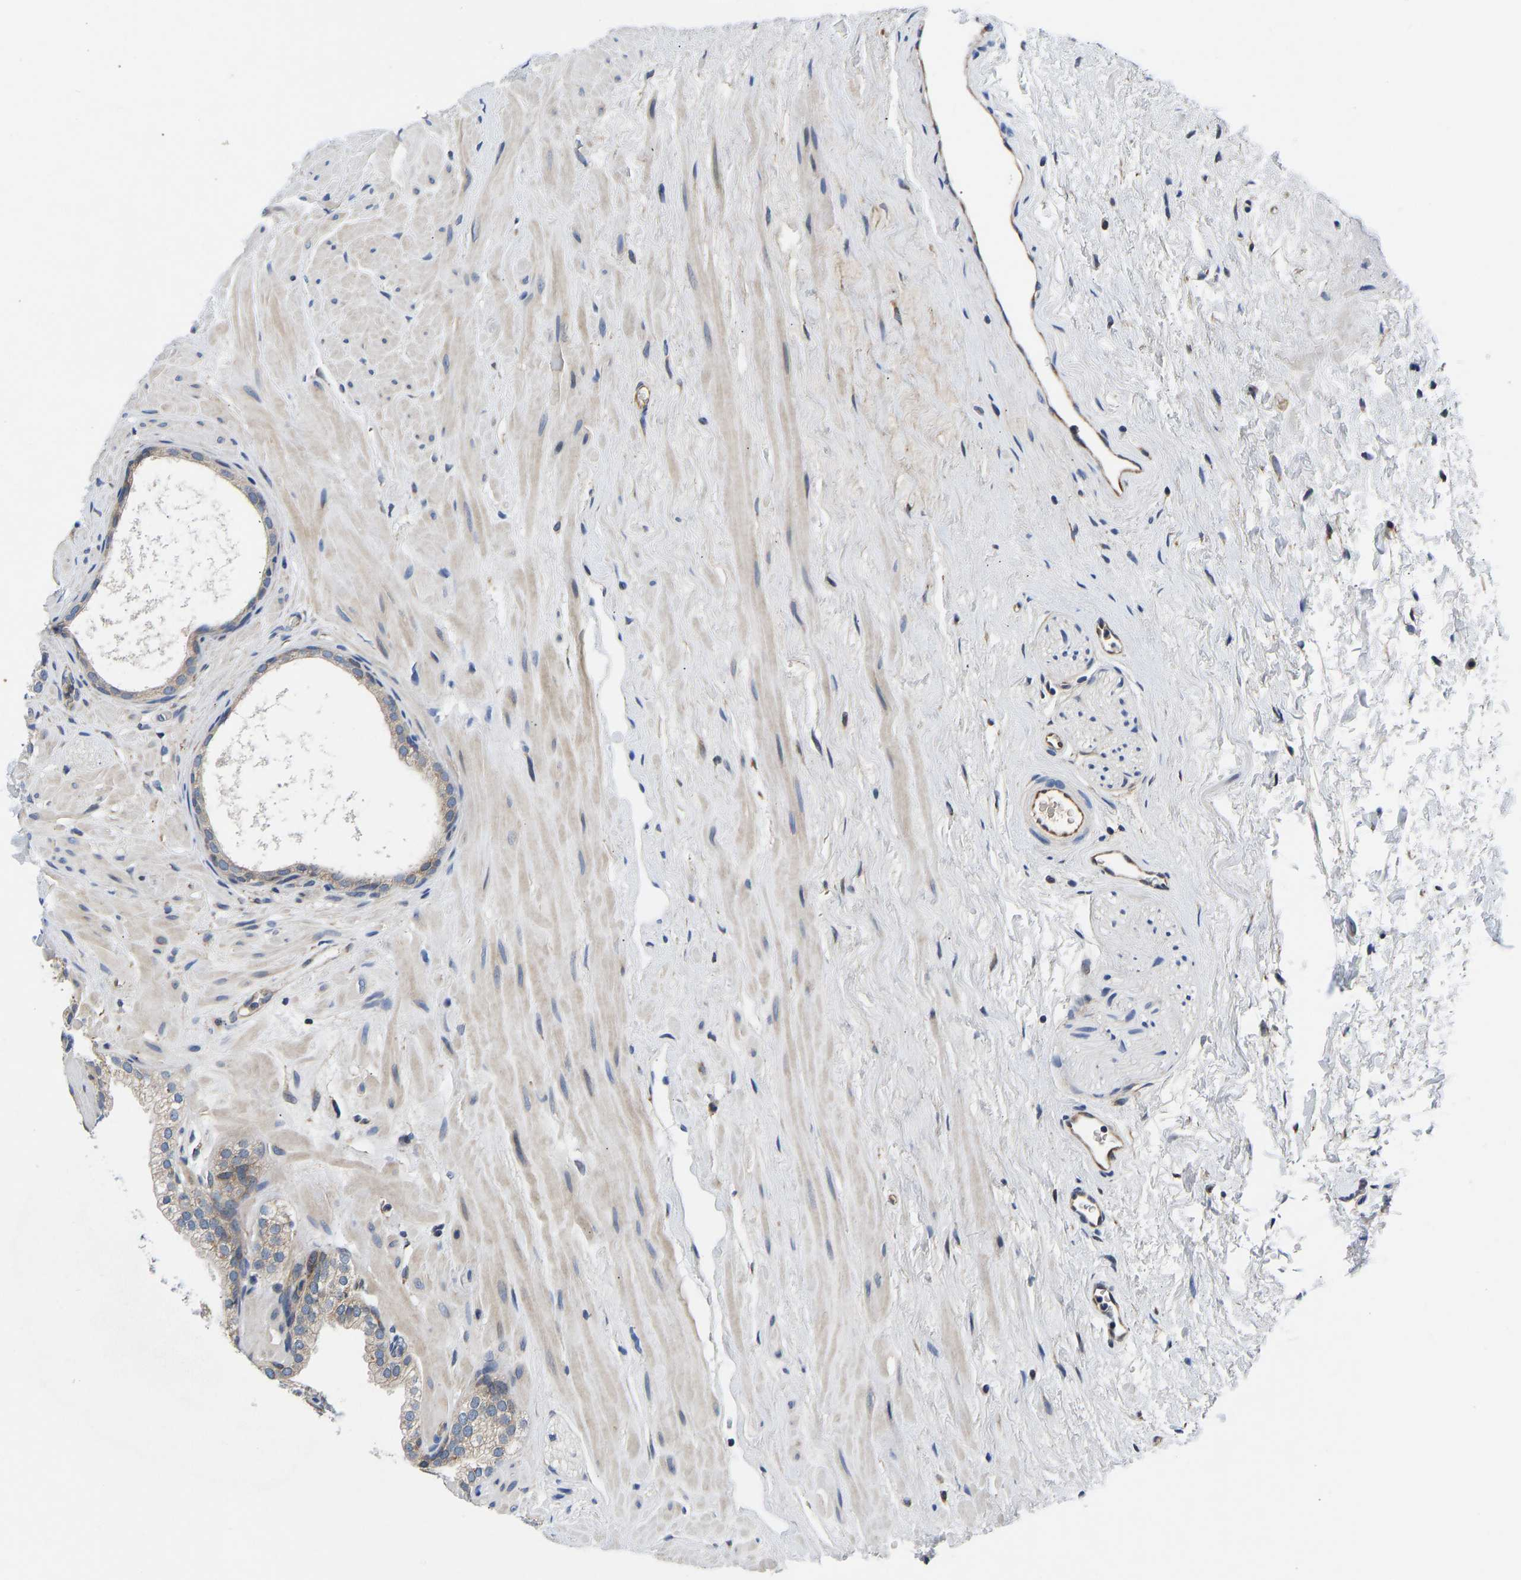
{"staining": {"intensity": "weak", "quantity": "25%-75%", "location": "cytoplasmic/membranous"}, "tissue": "prostate", "cell_type": "Glandular cells", "image_type": "normal", "snomed": [{"axis": "morphology", "description": "Normal tissue, NOS"}, {"axis": "morphology", "description": "Urothelial carcinoma, Low grade"}, {"axis": "topography", "description": "Urinary bladder"}, {"axis": "topography", "description": "Prostate"}], "caption": "Prostate stained for a protein (brown) demonstrates weak cytoplasmic/membranous positive staining in about 25%-75% of glandular cells.", "gene": "FRRS1", "patient": {"sex": "male", "age": 60}}